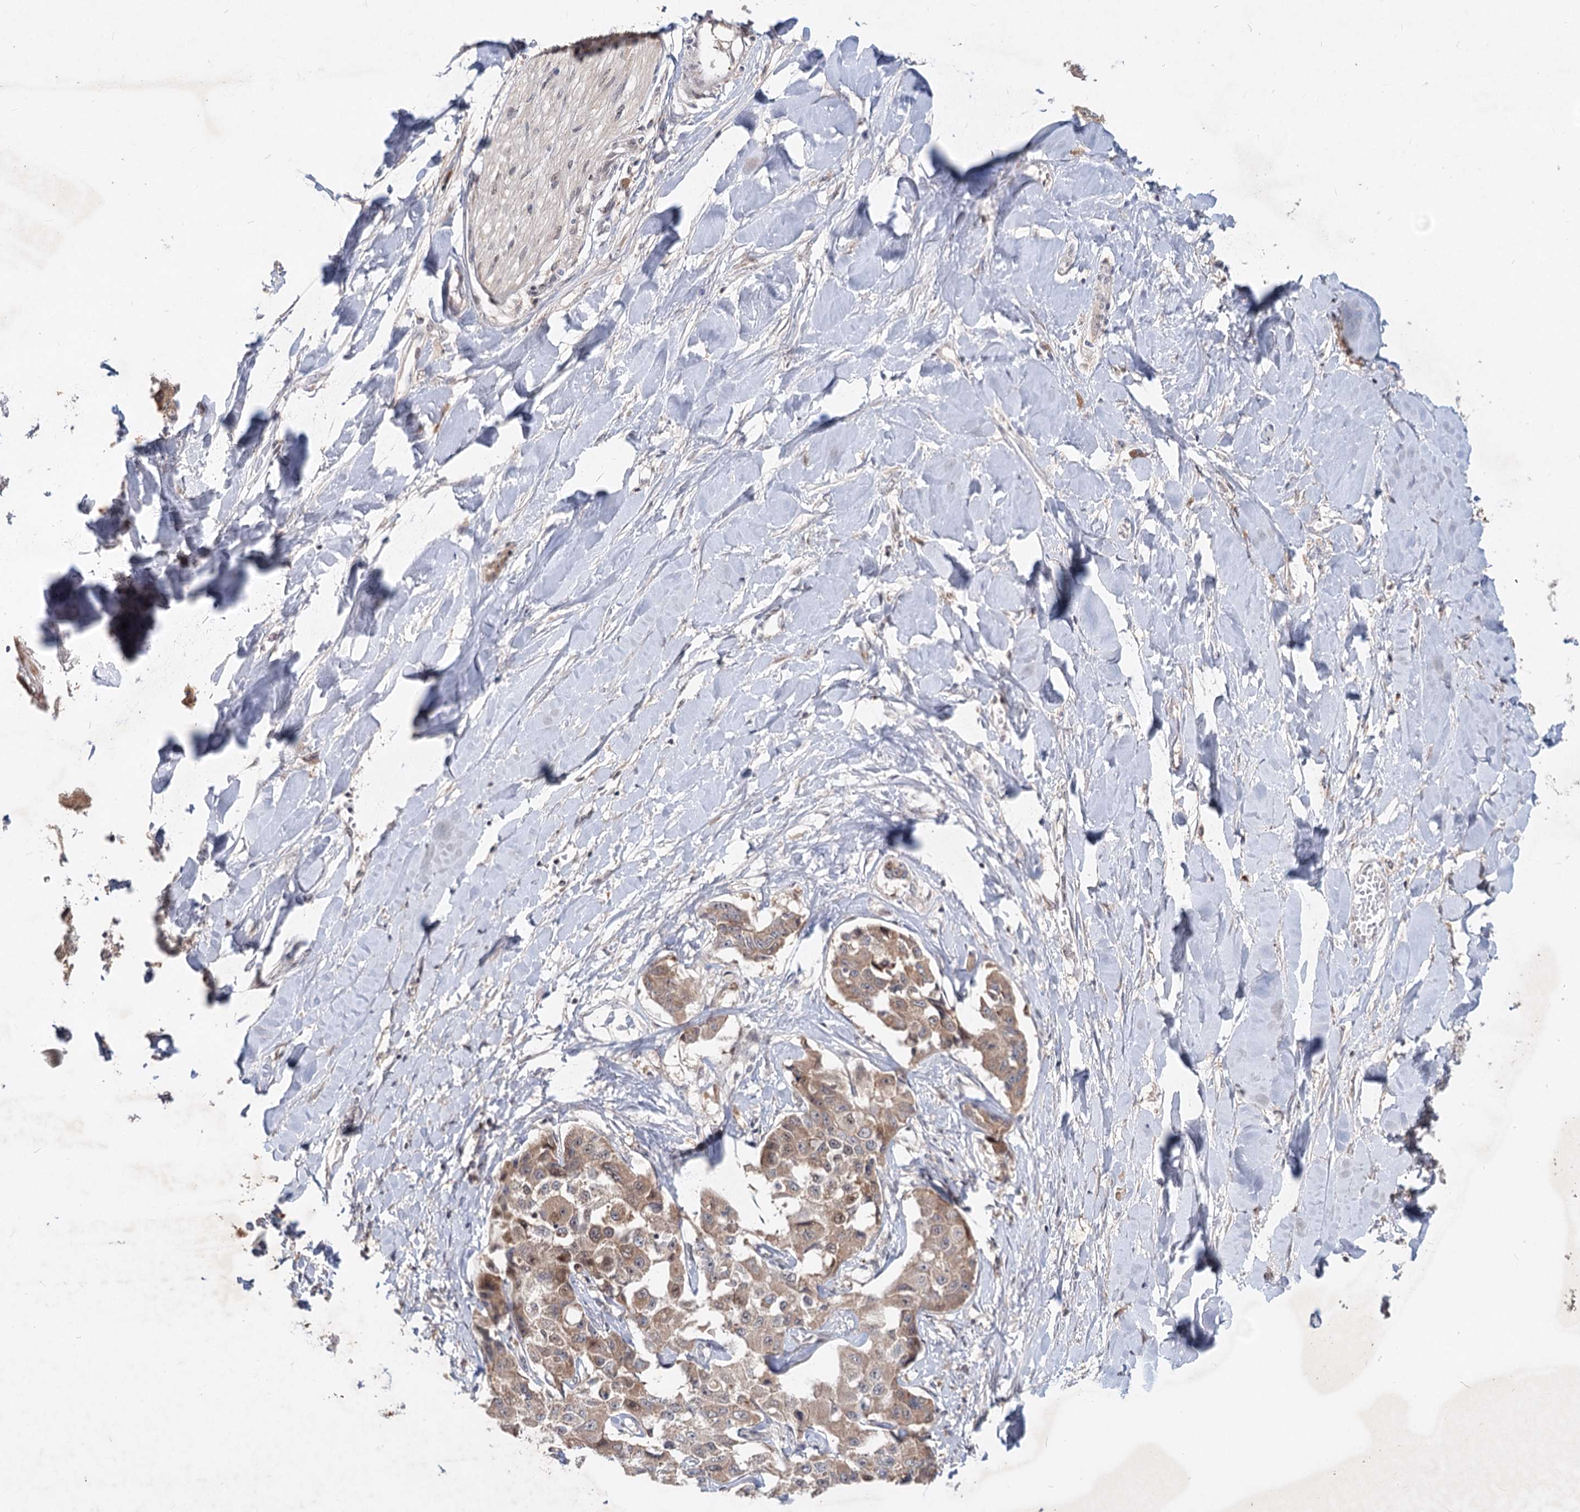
{"staining": {"intensity": "moderate", "quantity": ">75%", "location": "cytoplasmic/membranous"}, "tissue": "liver cancer", "cell_type": "Tumor cells", "image_type": "cancer", "snomed": [{"axis": "morphology", "description": "Cholangiocarcinoma"}, {"axis": "topography", "description": "Liver"}], "caption": "This image demonstrates liver cancer stained with immunohistochemistry to label a protein in brown. The cytoplasmic/membranous of tumor cells show moderate positivity for the protein. Nuclei are counter-stained blue.", "gene": "AP3B1", "patient": {"sex": "male", "age": 59}}